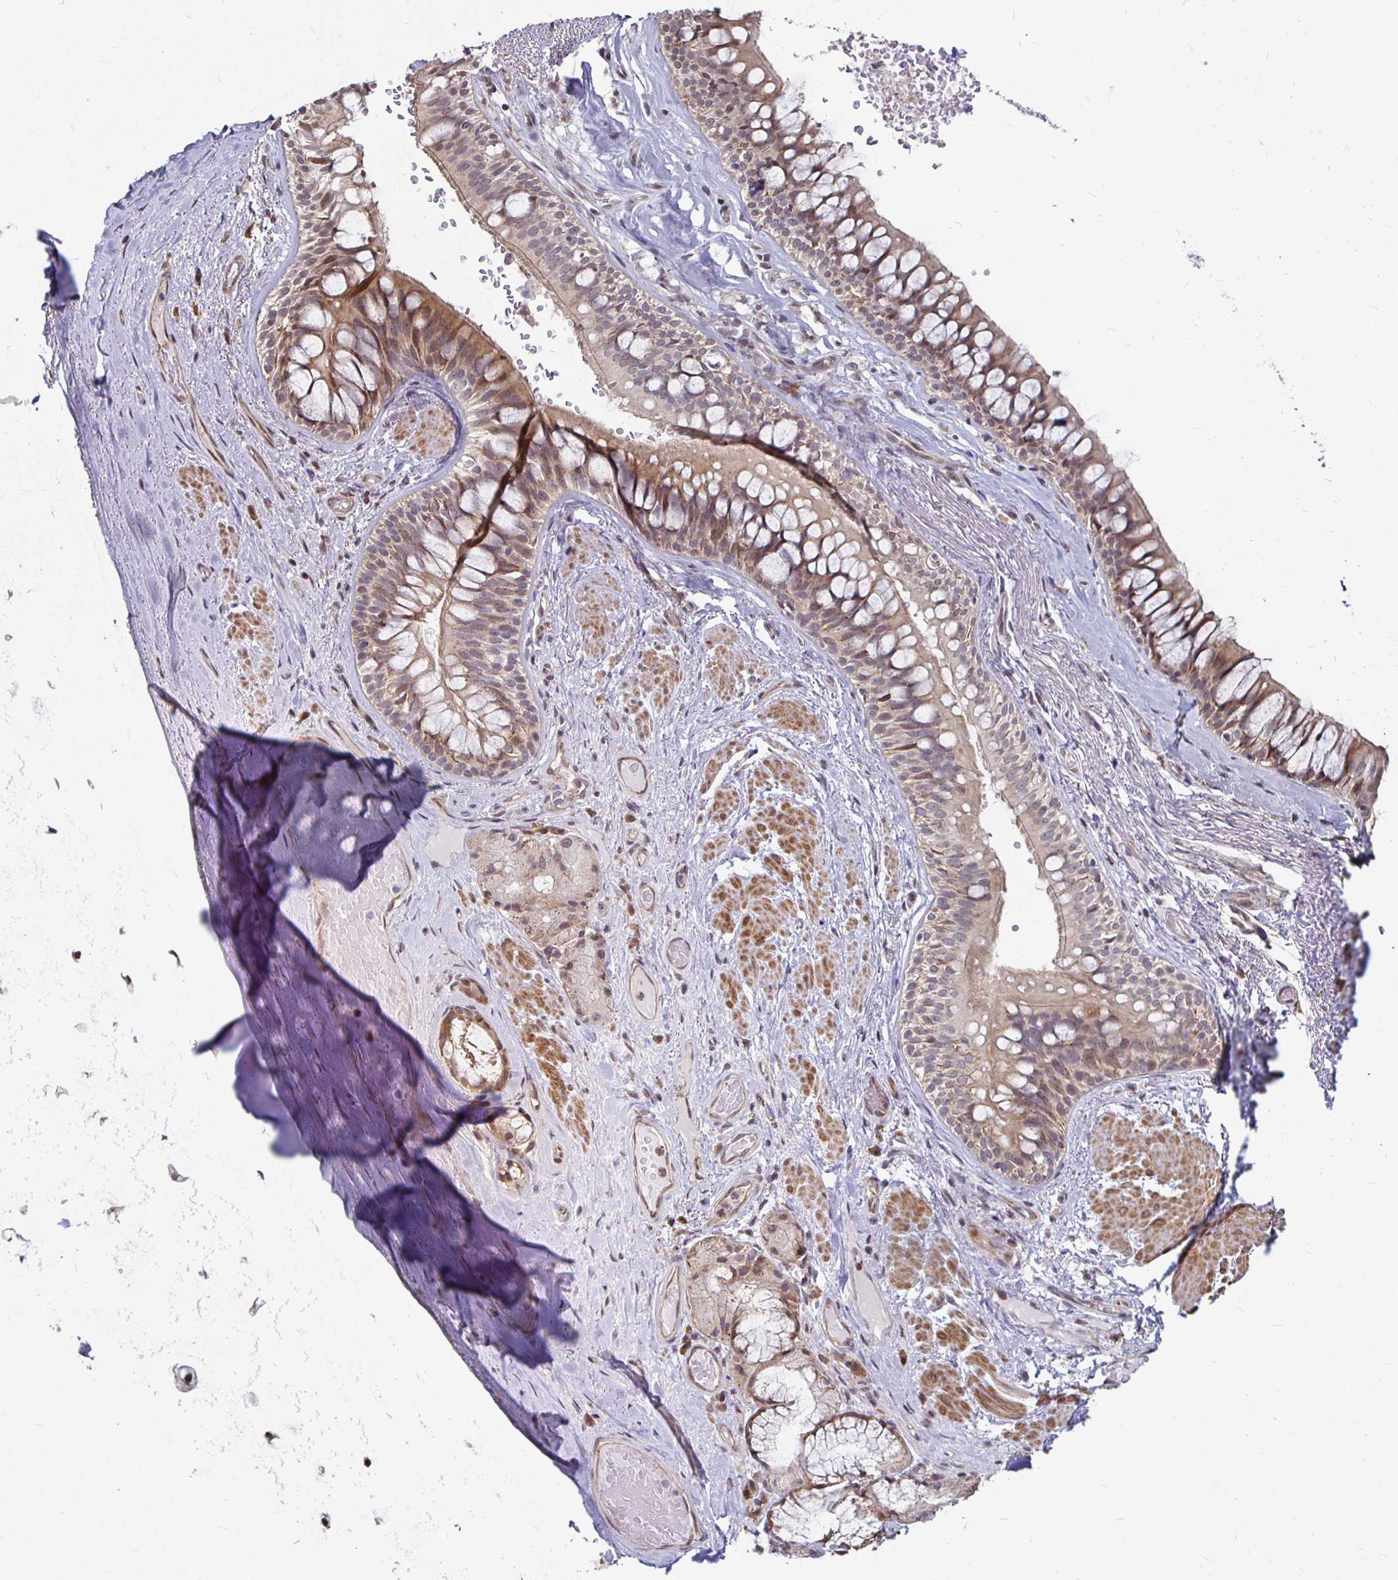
{"staining": {"intensity": "negative", "quantity": "none", "location": "none"}, "tissue": "adipose tissue", "cell_type": "Adipocytes", "image_type": "normal", "snomed": [{"axis": "morphology", "description": "Normal tissue, NOS"}, {"axis": "topography", "description": "Cartilage tissue"}, {"axis": "topography", "description": "Bronchus"}], "caption": "Adipocytes show no significant protein staining in unremarkable adipose tissue. (Brightfield microscopy of DAB (3,3'-diaminobenzidine) immunohistochemistry at high magnification).", "gene": "CAPN11", "patient": {"sex": "male", "age": 64}}